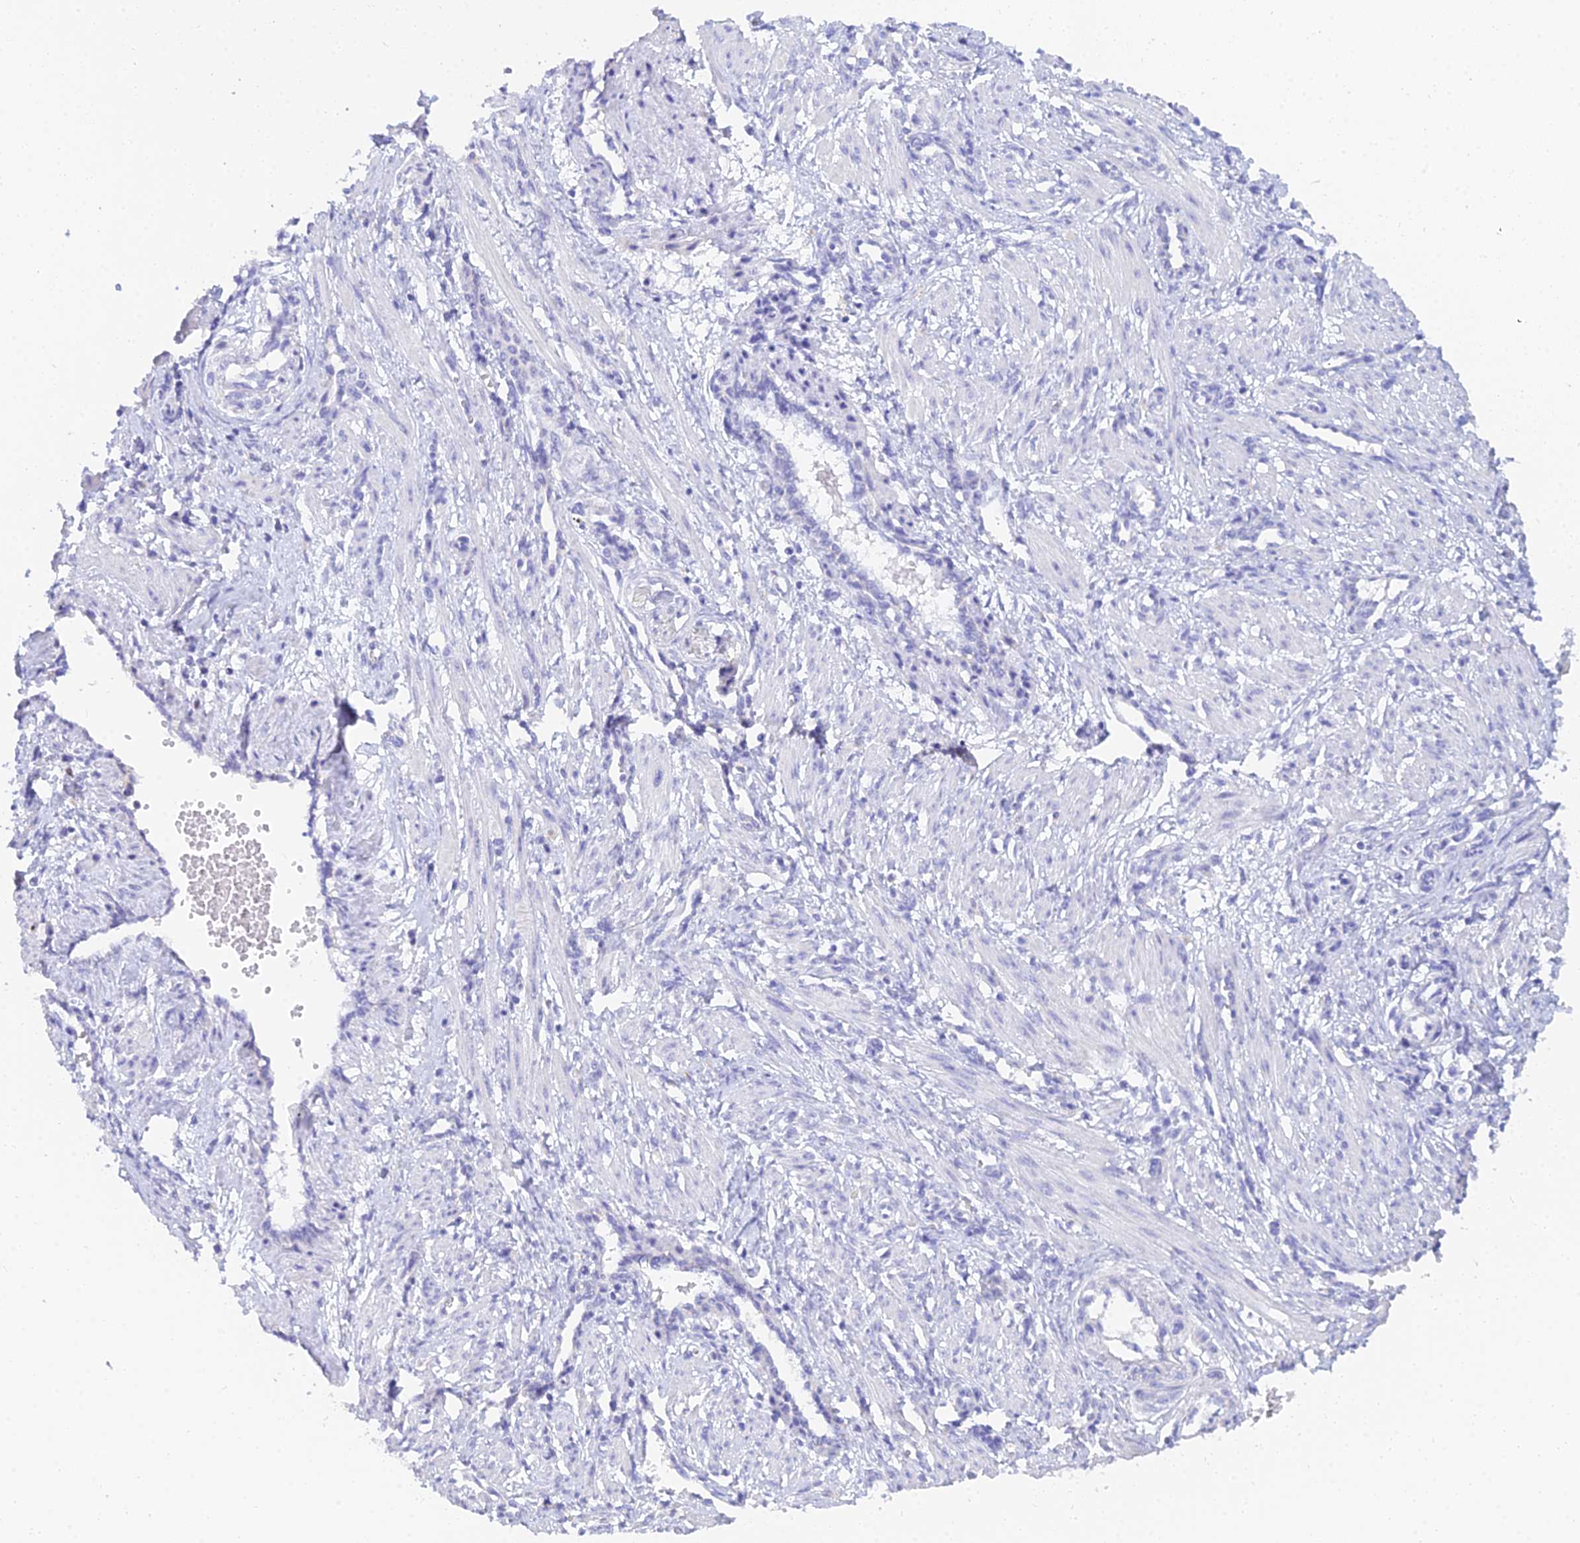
{"staining": {"intensity": "moderate", "quantity": "<25%", "location": "nuclear"}, "tissue": "smooth muscle", "cell_type": "Smooth muscle cells", "image_type": "normal", "snomed": [{"axis": "morphology", "description": "Normal tissue, NOS"}, {"axis": "topography", "description": "Endometrium"}], "caption": "This micrograph demonstrates immunohistochemistry staining of benign smooth muscle, with low moderate nuclear expression in approximately <25% of smooth muscle cells.", "gene": "MCM2", "patient": {"sex": "female", "age": 33}}